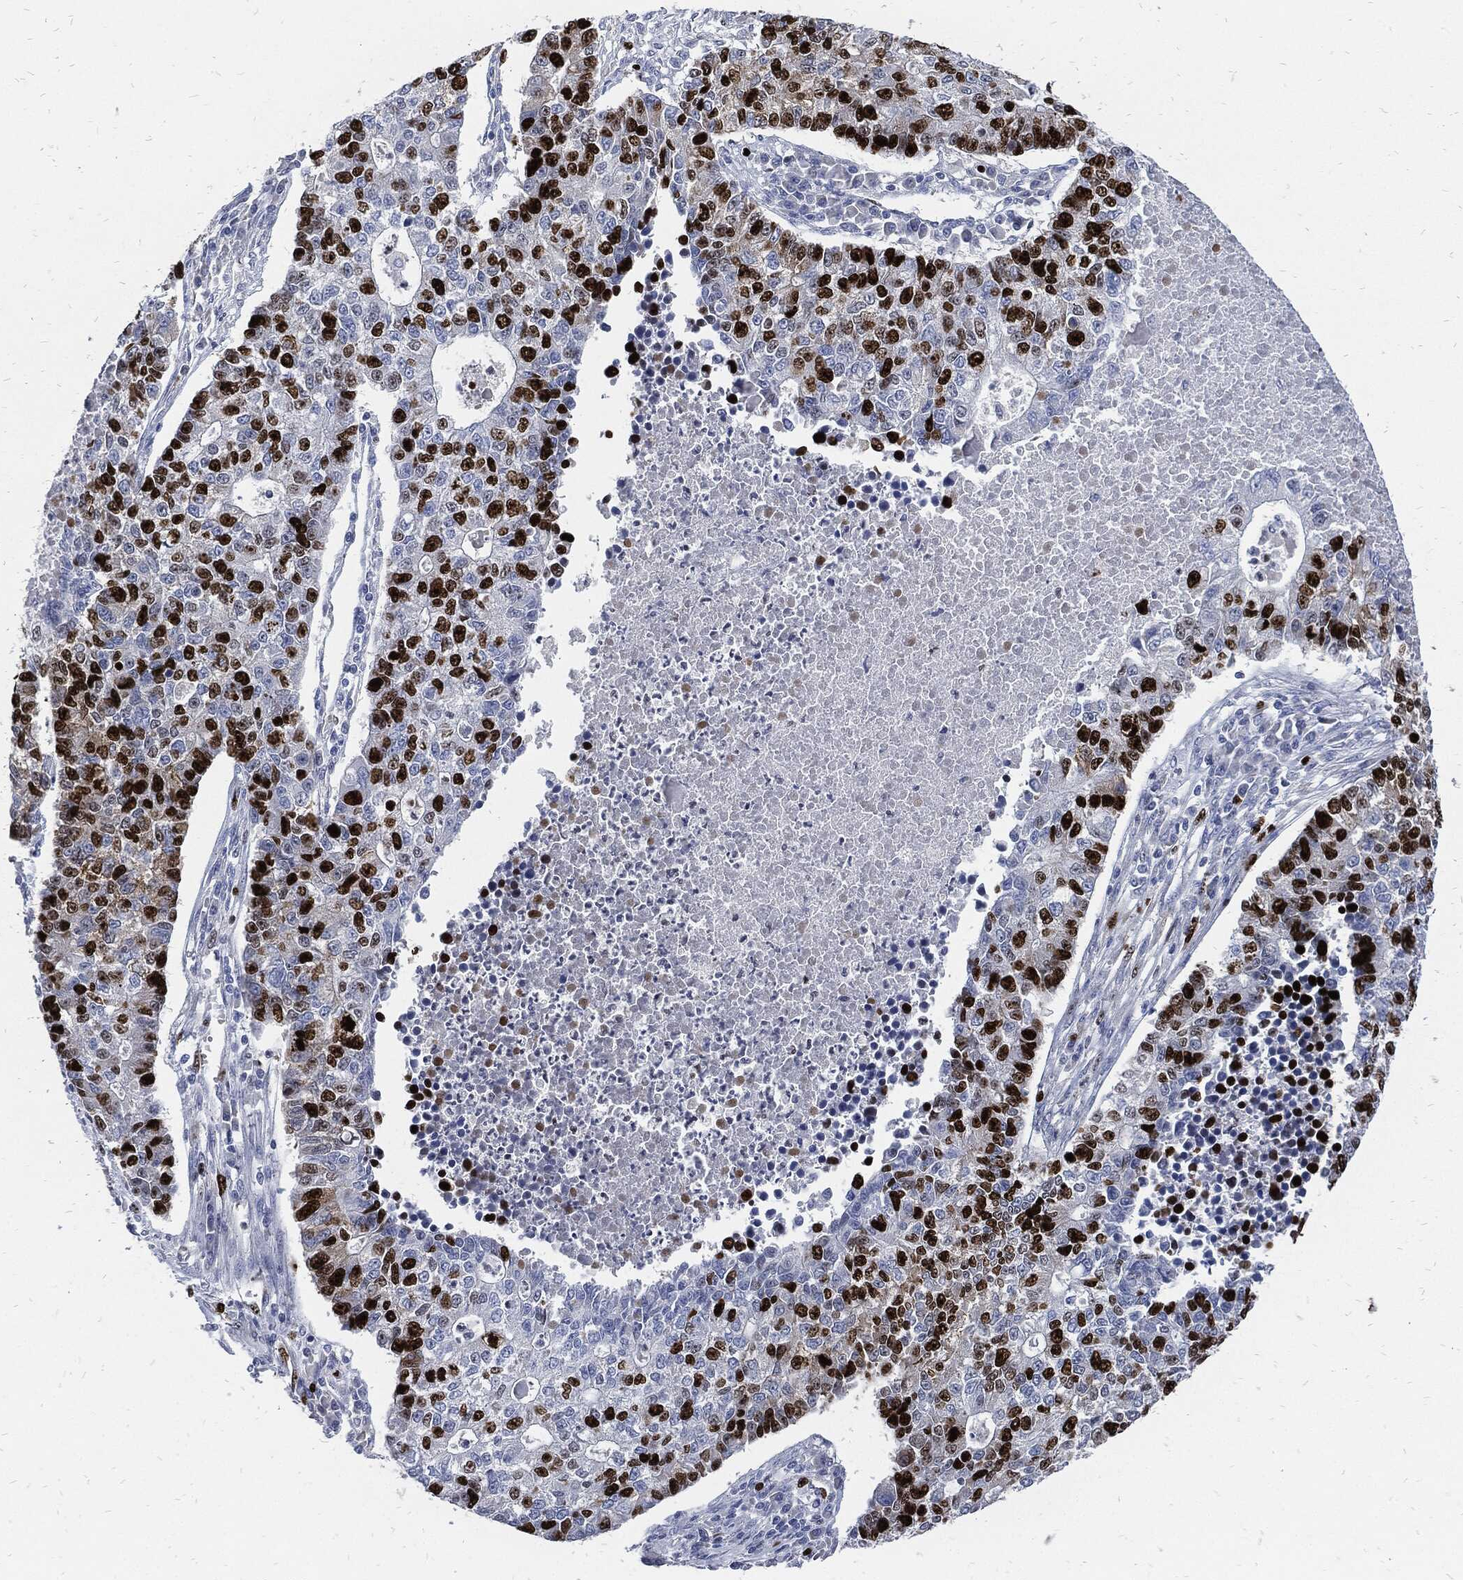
{"staining": {"intensity": "strong", "quantity": ">75%", "location": "nuclear"}, "tissue": "lung cancer", "cell_type": "Tumor cells", "image_type": "cancer", "snomed": [{"axis": "morphology", "description": "Adenocarcinoma, NOS"}, {"axis": "topography", "description": "Lung"}], "caption": "Tumor cells demonstrate high levels of strong nuclear staining in approximately >75% of cells in lung cancer (adenocarcinoma).", "gene": "MKI67", "patient": {"sex": "male", "age": 57}}